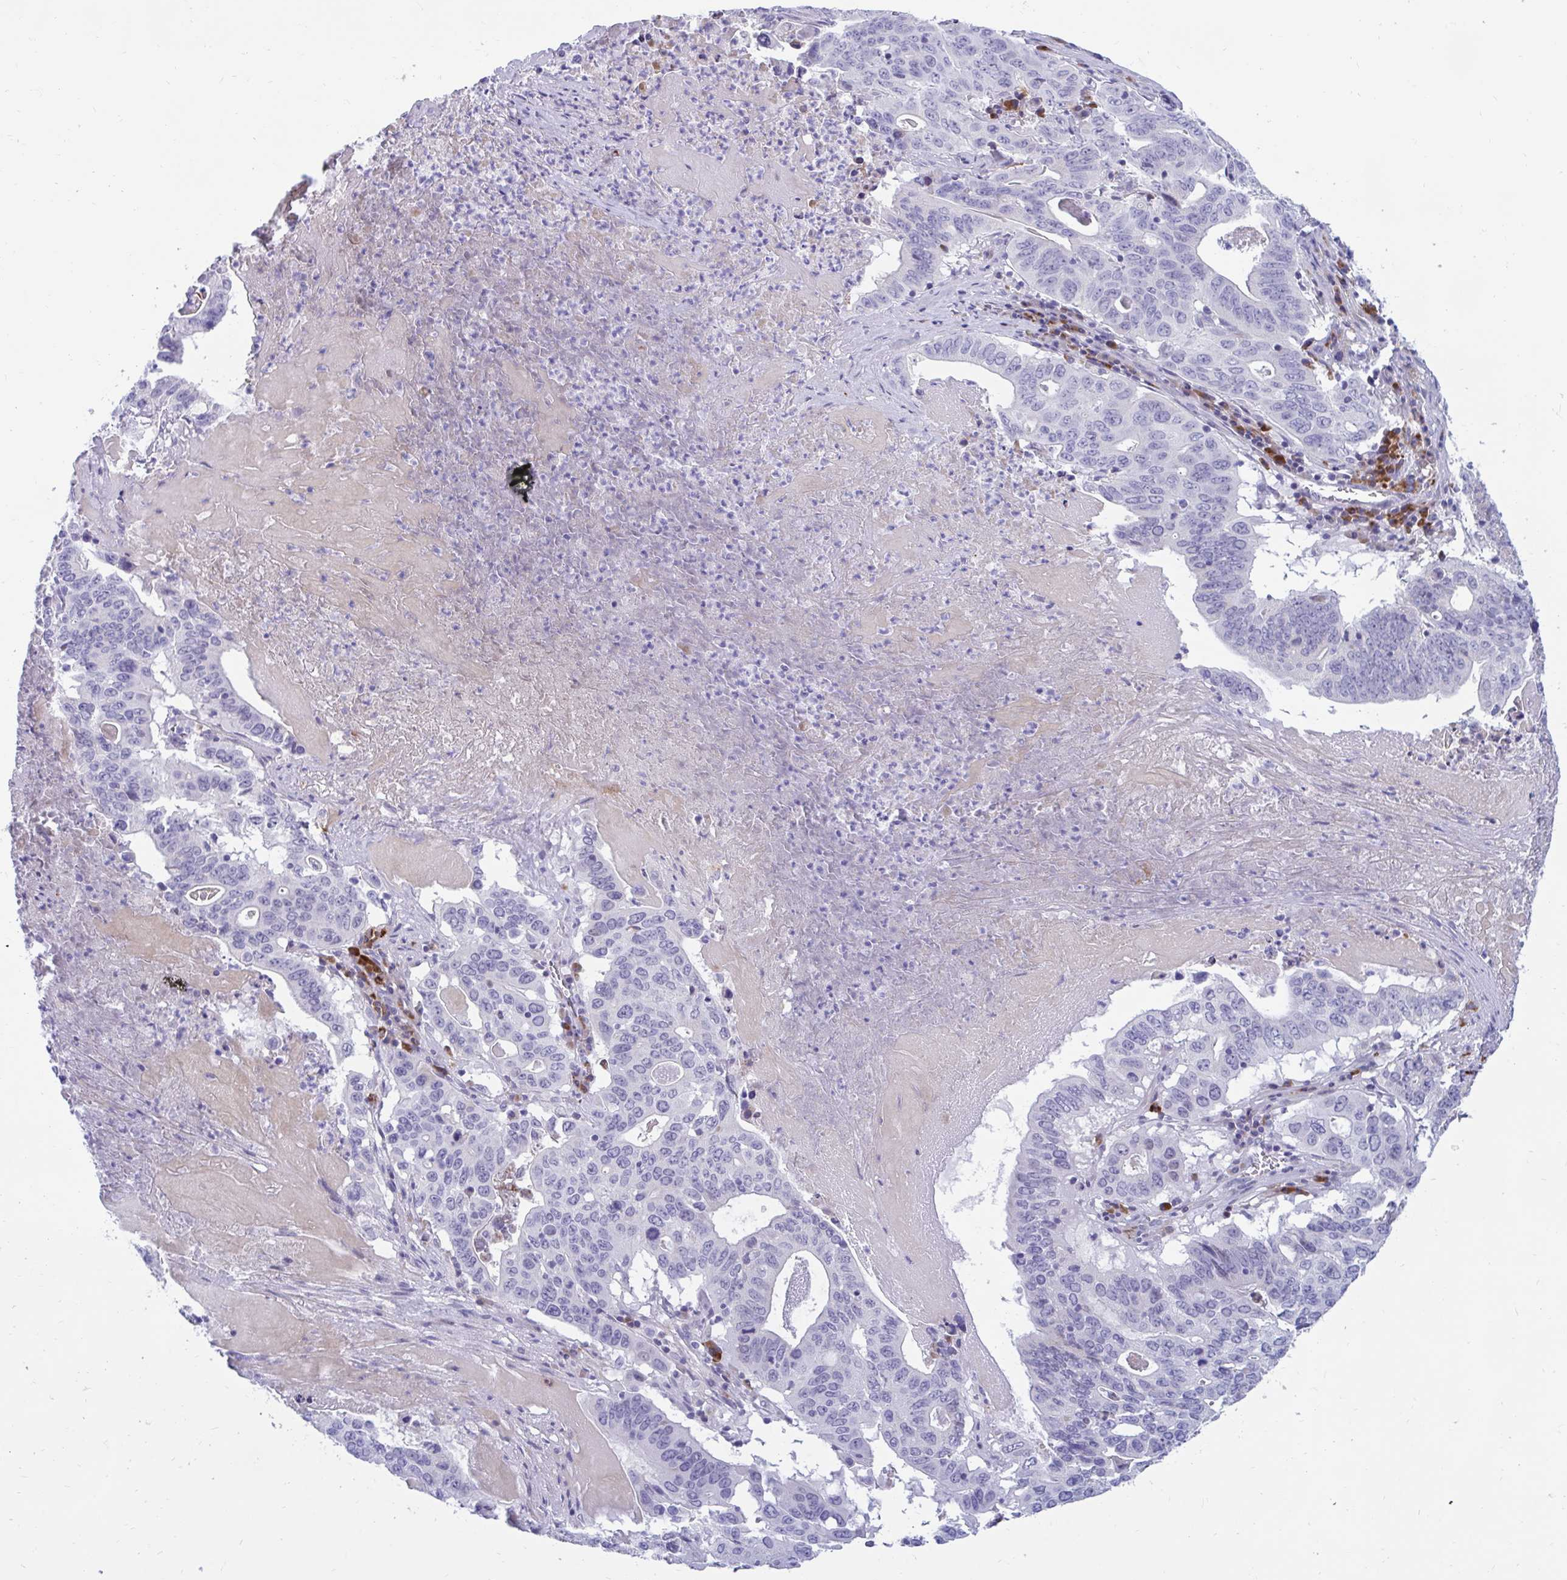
{"staining": {"intensity": "negative", "quantity": "none", "location": "none"}, "tissue": "lung cancer", "cell_type": "Tumor cells", "image_type": "cancer", "snomed": [{"axis": "morphology", "description": "Adenocarcinoma, NOS"}, {"axis": "topography", "description": "Lung"}], "caption": "An image of lung cancer stained for a protein demonstrates no brown staining in tumor cells.", "gene": "FAM219B", "patient": {"sex": "female", "age": 60}}